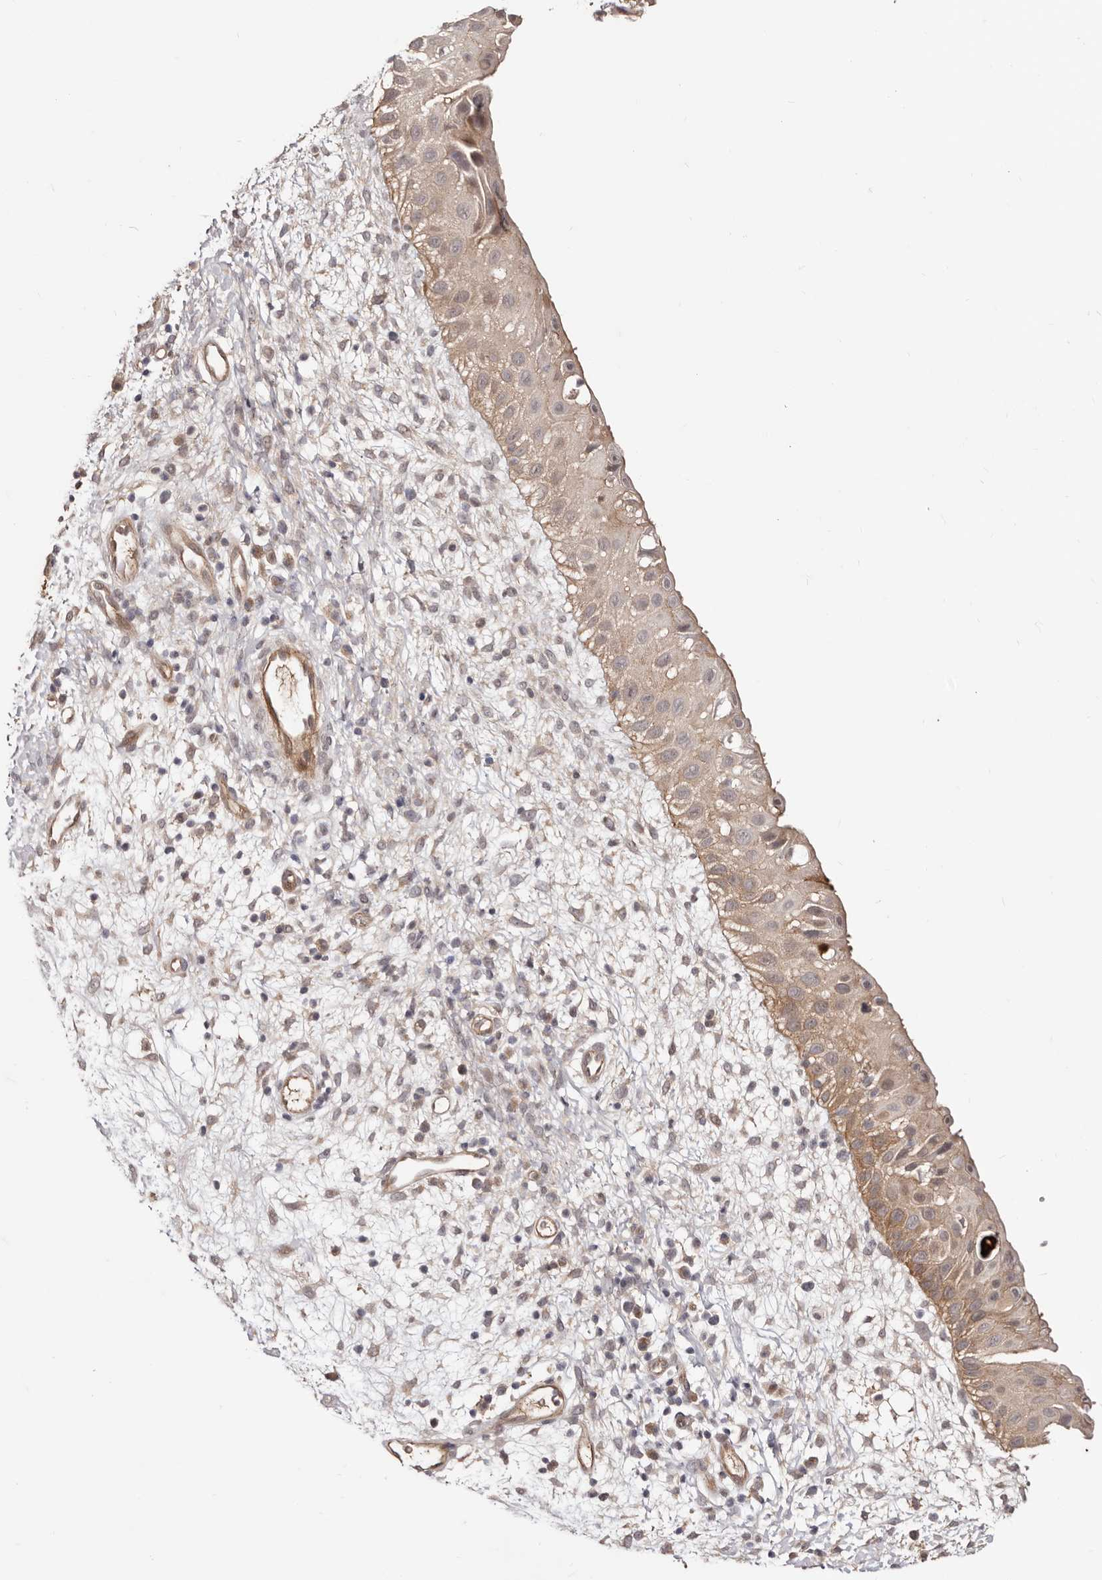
{"staining": {"intensity": "moderate", "quantity": ">75%", "location": "cytoplasmic/membranous"}, "tissue": "nasopharynx", "cell_type": "Respiratory epithelial cells", "image_type": "normal", "snomed": [{"axis": "morphology", "description": "Normal tissue, NOS"}, {"axis": "topography", "description": "Nasopharynx"}], "caption": "DAB immunohistochemical staining of unremarkable nasopharynx displays moderate cytoplasmic/membranous protein positivity in approximately >75% of respiratory epithelial cells. Ihc stains the protein in brown and the nuclei are stained blue.", "gene": "EGR3", "patient": {"sex": "male", "age": 22}}